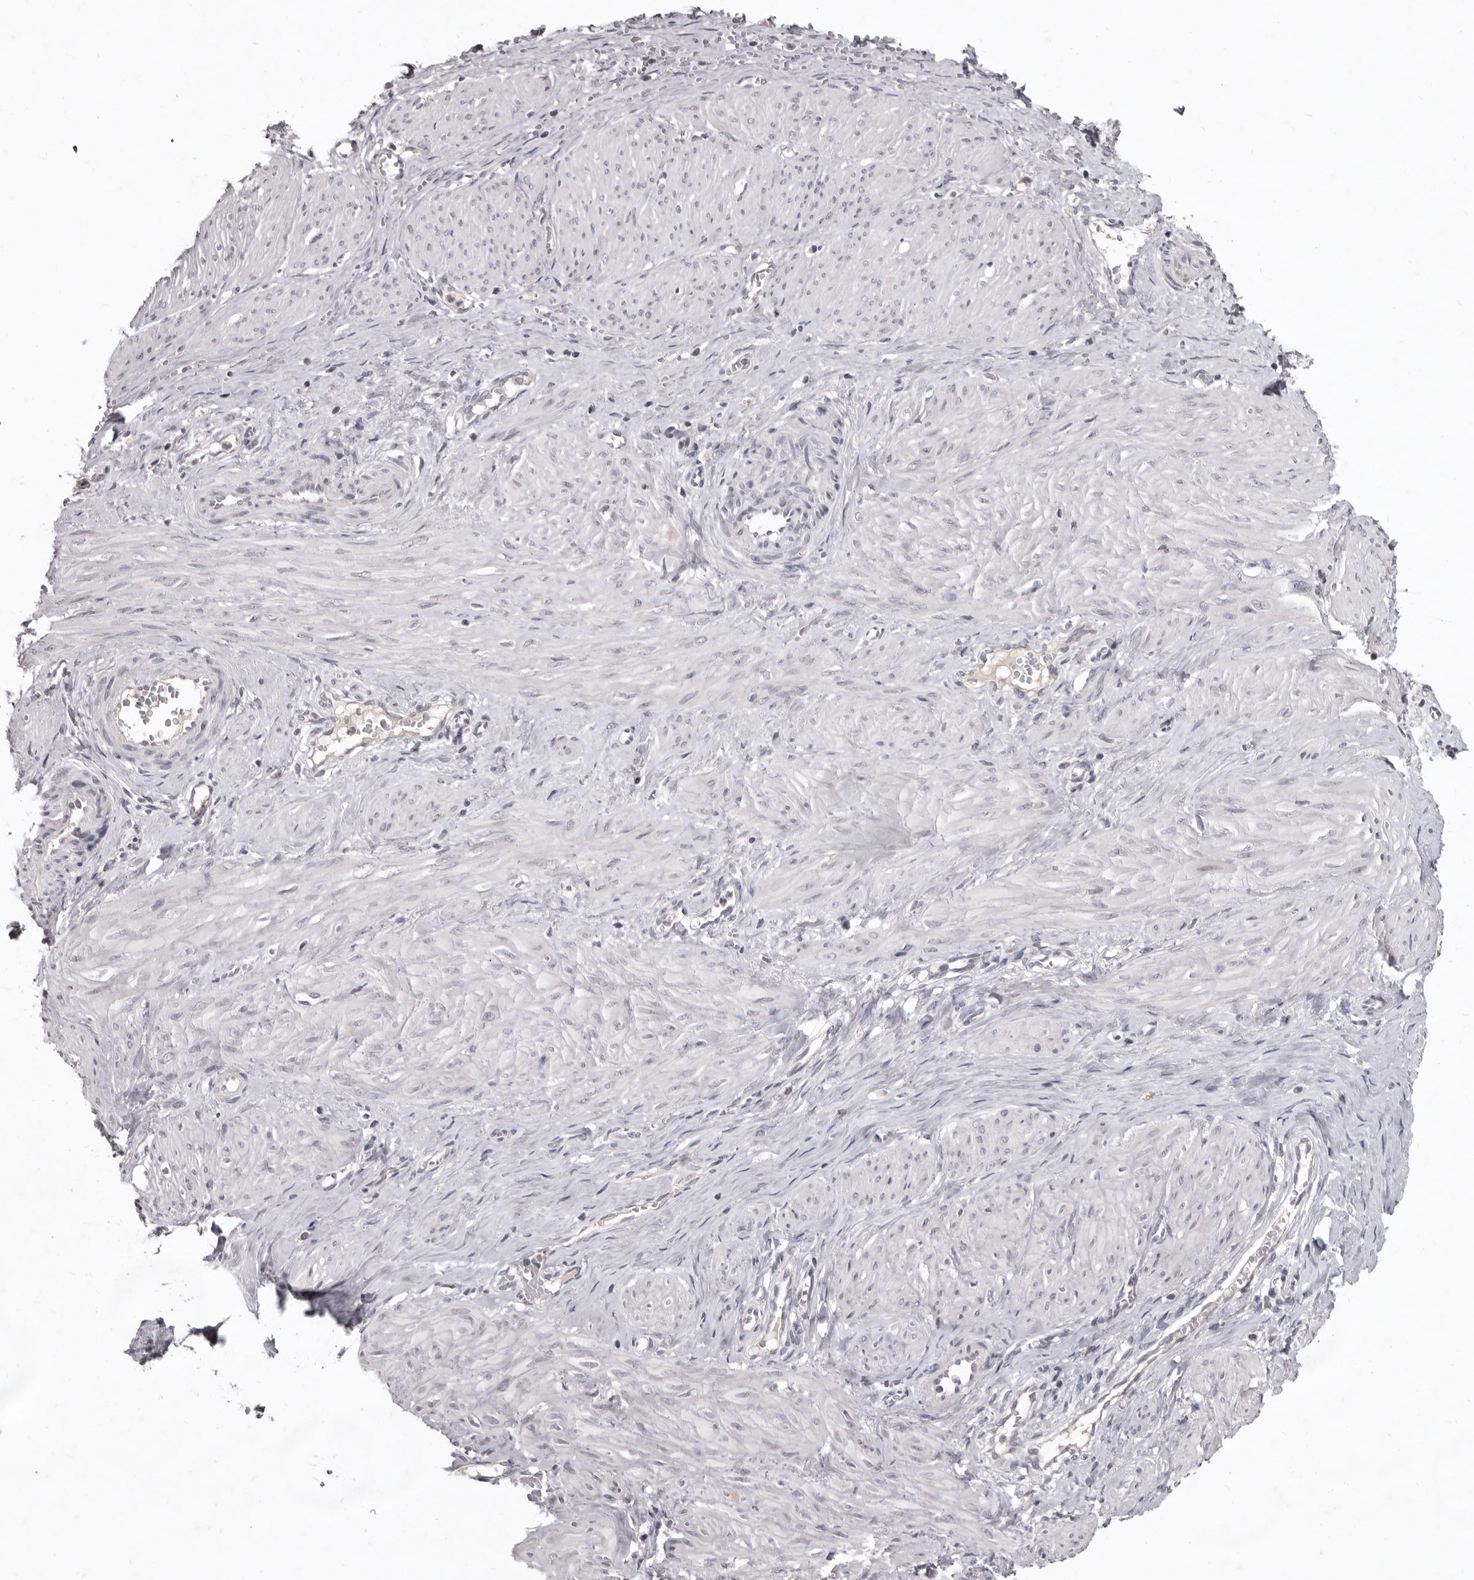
{"staining": {"intensity": "negative", "quantity": "none", "location": "none"}, "tissue": "smooth muscle", "cell_type": "Smooth muscle cells", "image_type": "normal", "snomed": [{"axis": "morphology", "description": "Normal tissue, NOS"}, {"axis": "topography", "description": "Endometrium"}], "caption": "The photomicrograph reveals no significant positivity in smooth muscle cells of smooth muscle.", "gene": "SULT1E1", "patient": {"sex": "female", "age": 33}}